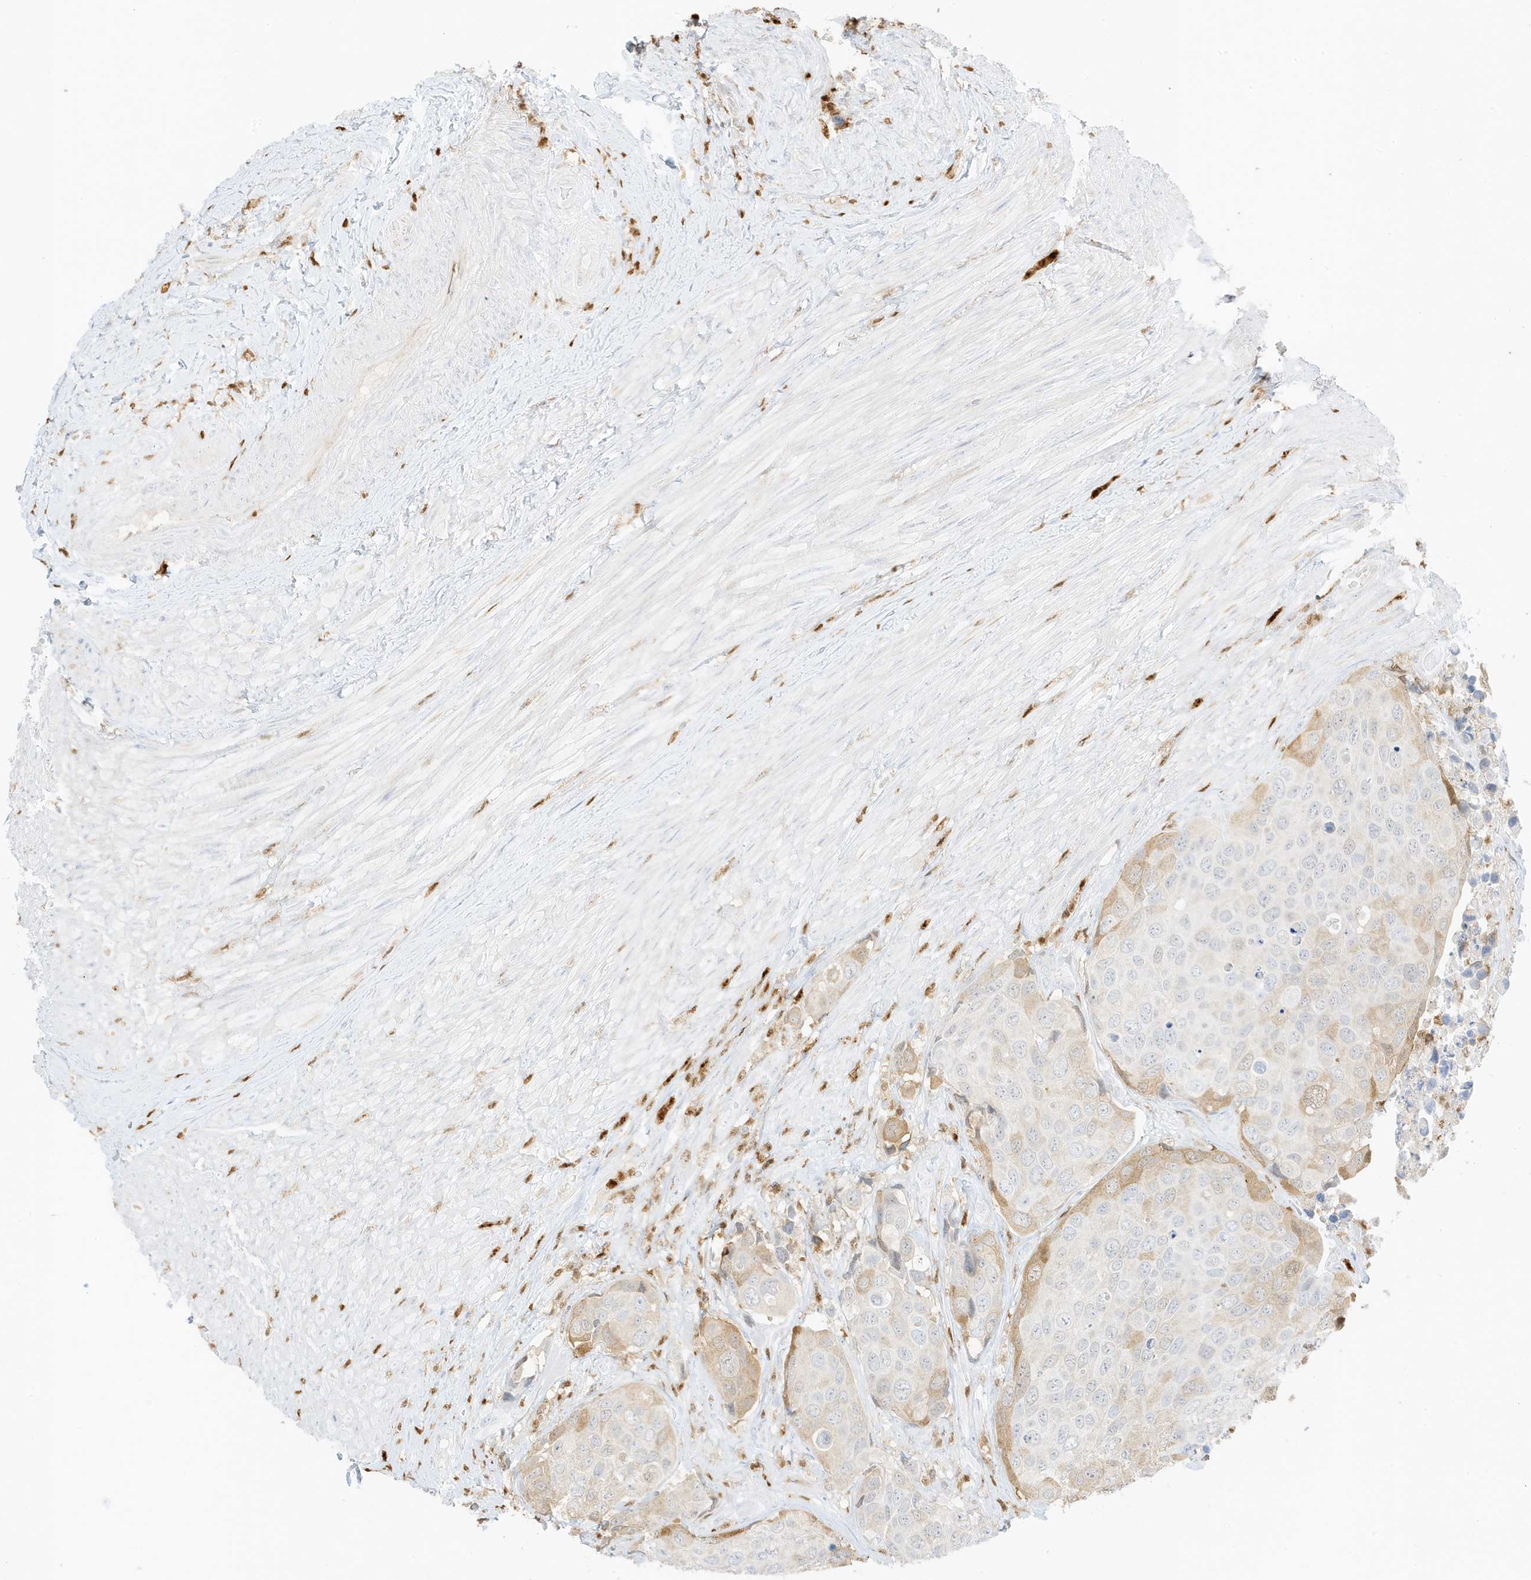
{"staining": {"intensity": "weak", "quantity": "<25%", "location": "cytoplasmic/membranous"}, "tissue": "urothelial cancer", "cell_type": "Tumor cells", "image_type": "cancer", "snomed": [{"axis": "morphology", "description": "Urothelial carcinoma, High grade"}, {"axis": "topography", "description": "Urinary bladder"}], "caption": "High magnification brightfield microscopy of urothelial cancer stained with DAB (3,3'-diaminobenzidine) (brown) and counterstained with hematoxylin (blue): tumor cells show no significant expression.", "gene": "GCA", "patient": {"sex": "male", "age": 74}}